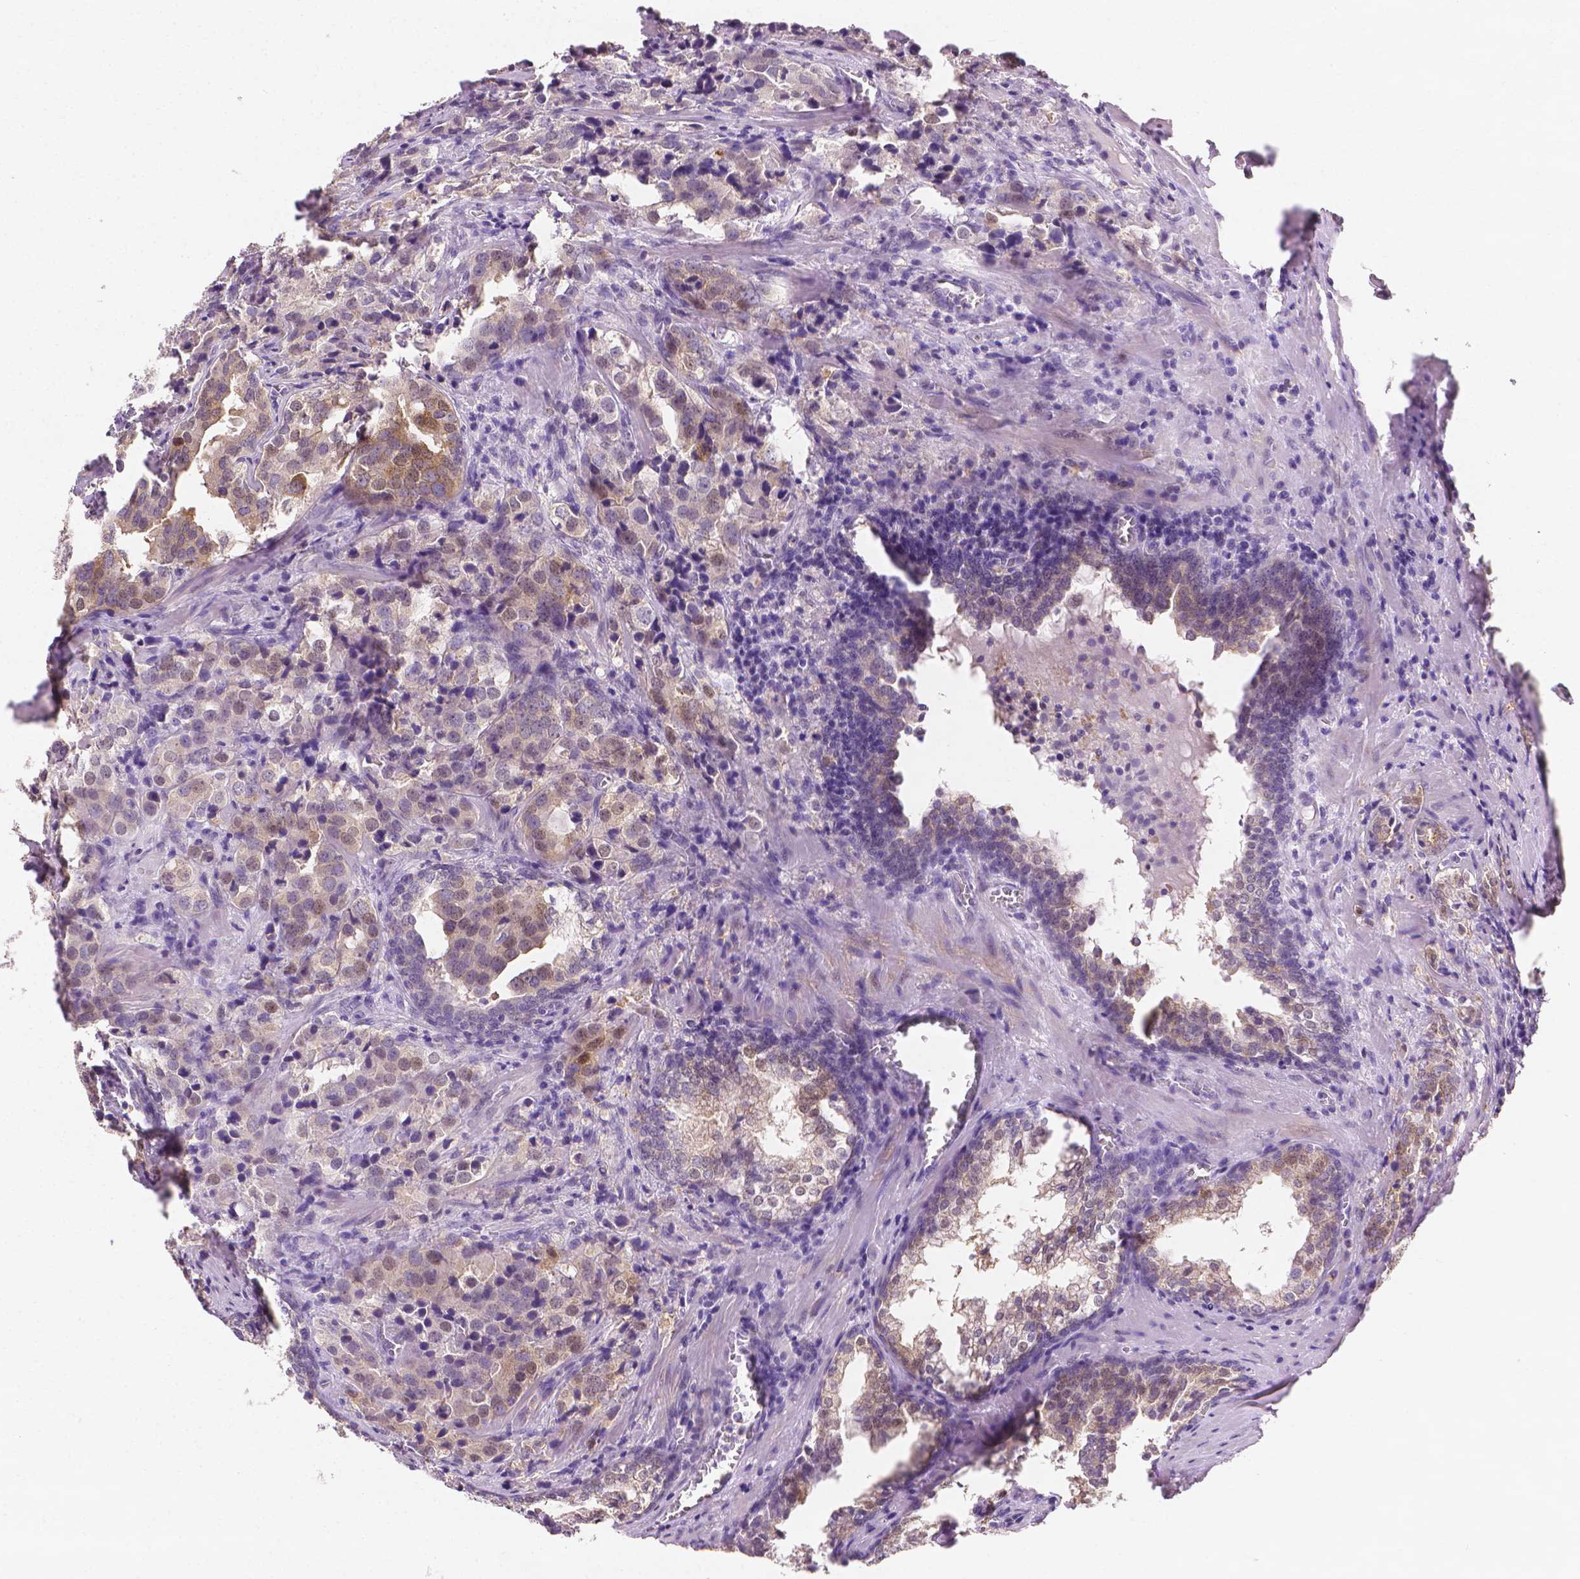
{"staining": {"intensity": "moderate", "quantity": "<25%", "location": "cytoplasmic/membranous"}, "tissue": "prostate cancer", "cell_type": "Tumor cells", "image_type": "cancer", "snomed": [{"axis": "morphology", "description": "Adenocarcinoma, NOS"}, {"axis": "topography", "description": "Prostate and seminal vesicle, NOS"}], "caption": "The image reveals a brown stain indicating the presence of a protein in the cytoplasmic/membranous of tumor cells in adenocarcinoma (prostate).", "gene": "FASN", "patient": {"sex": "male", "age": 63}}